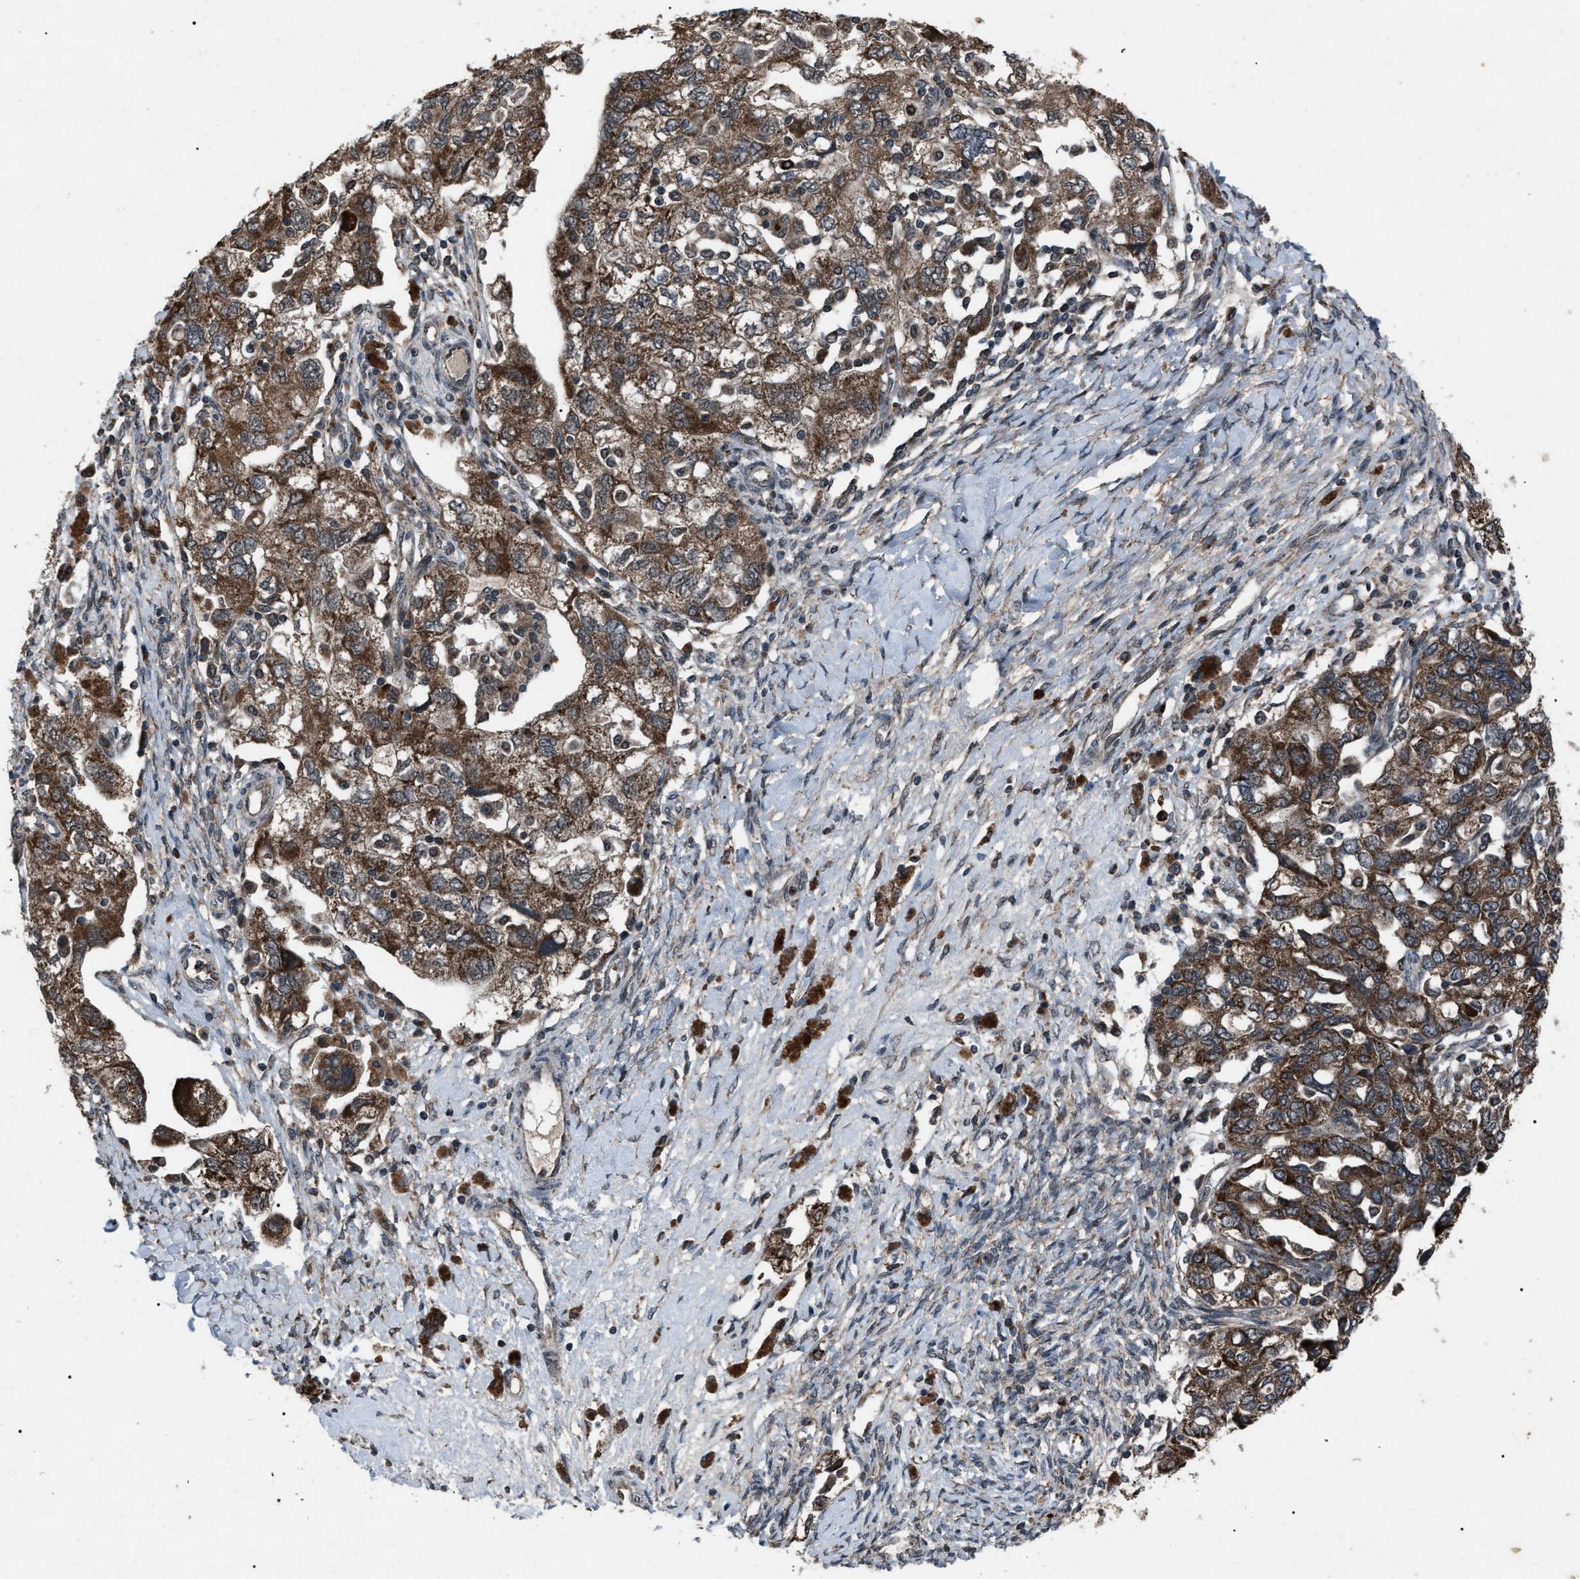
{"staining": {"intensity": "moderate", "quantity": ">75%", "location": "cytoplasmic/membranous"}, "tissue": "ovarian cancer", "cell_type": "Tumor cells", "image_type": "cancer", "snomed": [{"axis": "morphology", "description": "Carcinoma, NOS"}, {"axis": "morphology", "description": "Cystadenocarcinoma, serous, NOS"}, {"axis": "topography", "description": "Ovary"}], "caption": "Immunohistochemistry (IHC) histopathology image of neoplastic tissue: ovarian serous cystadenocarcinoma stained using IHC displays medium levels of moderate protein expression localized specifically in the cytoplasmic/membranous of tumor cells, appearing as a cytoplasmic/membranous brown color.", "gene": "ZFAND2A", "patient": {"sex": "female", "age": 69}}